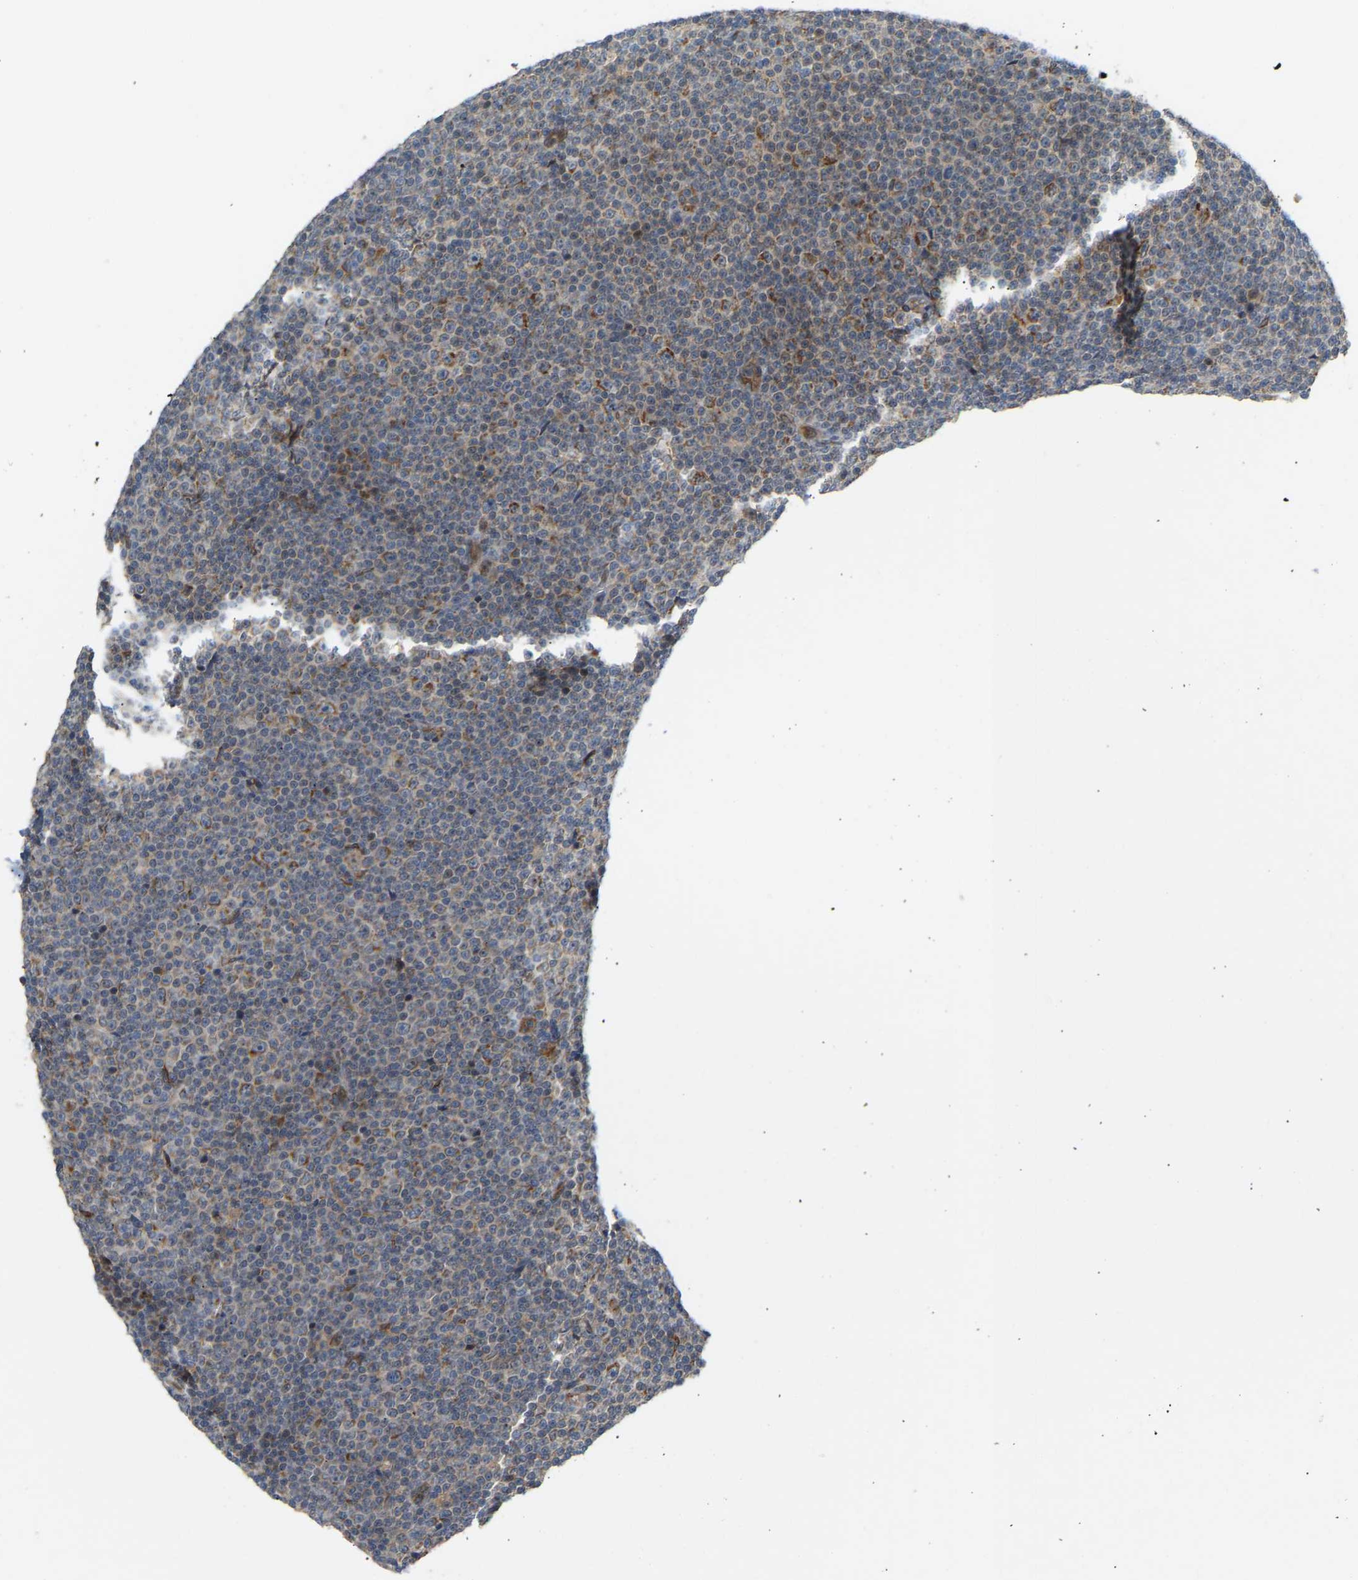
{"staining": {"intensity": "weak", "quantity": "<25%", "location": "cytoplasmic/membranous"}, "tissue": "lymphoma", "cell_type": "Tumor cells", "image_type": "cancer", "snomed": [{"axis": "morphology", "description": "Malignant lymphoma, non-Hodgkin's type, Low grade"}, {"axis": "topography", "description": "Lymph node"}], "caption": "Lymphoma was stained to show a protein in brown. There is no significant positivity in tumor cells. (Stains: DAB (3,3'-diaminobenzidine) IHC with hematoxylin counter stain, Microscopy: brightfield microscopy at high magnification).", "gene": "PTCD1", "patient": {"sex": "female", "age": 67}}